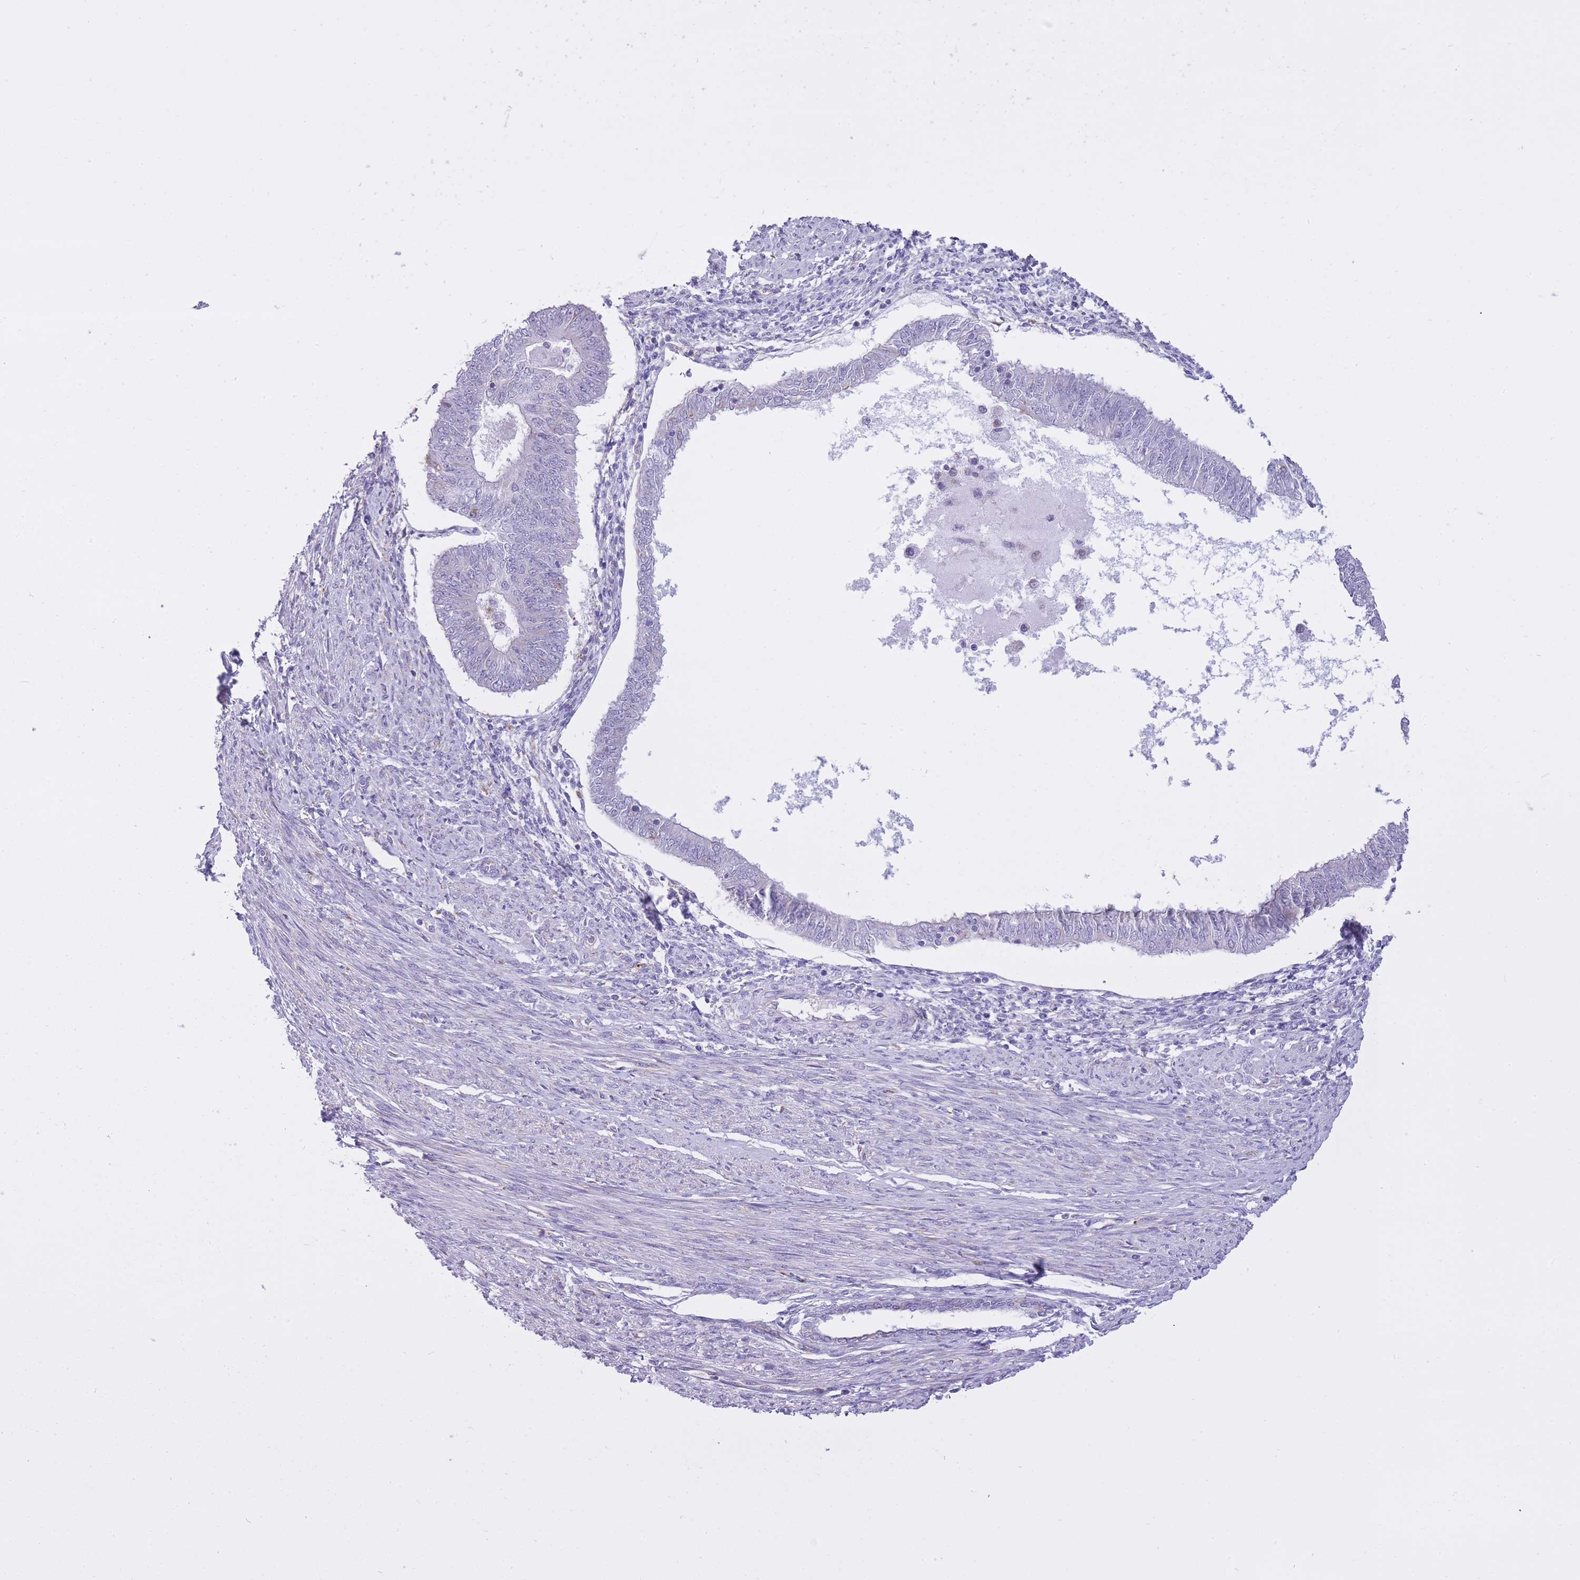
{"staining": {"intensity": "negative", "quantity": "none", "location": "none"}, "tissue": "endometrial cancer", "cell_type": "Tumor cells", "image_type": "cancer", "snomed": [{"axis": "morphology", "description": "Adenocarcinoma, NOS"}, {"axis": "topography", "description": "Endometrium"}], "caption": "This is an immunohistochemistry micrograph of endometrial cancer (adenocarcinoma). There is no expression in tumor cells.", "gene": "ZNF501", "patient": {"sex": "female", "age": 58}}